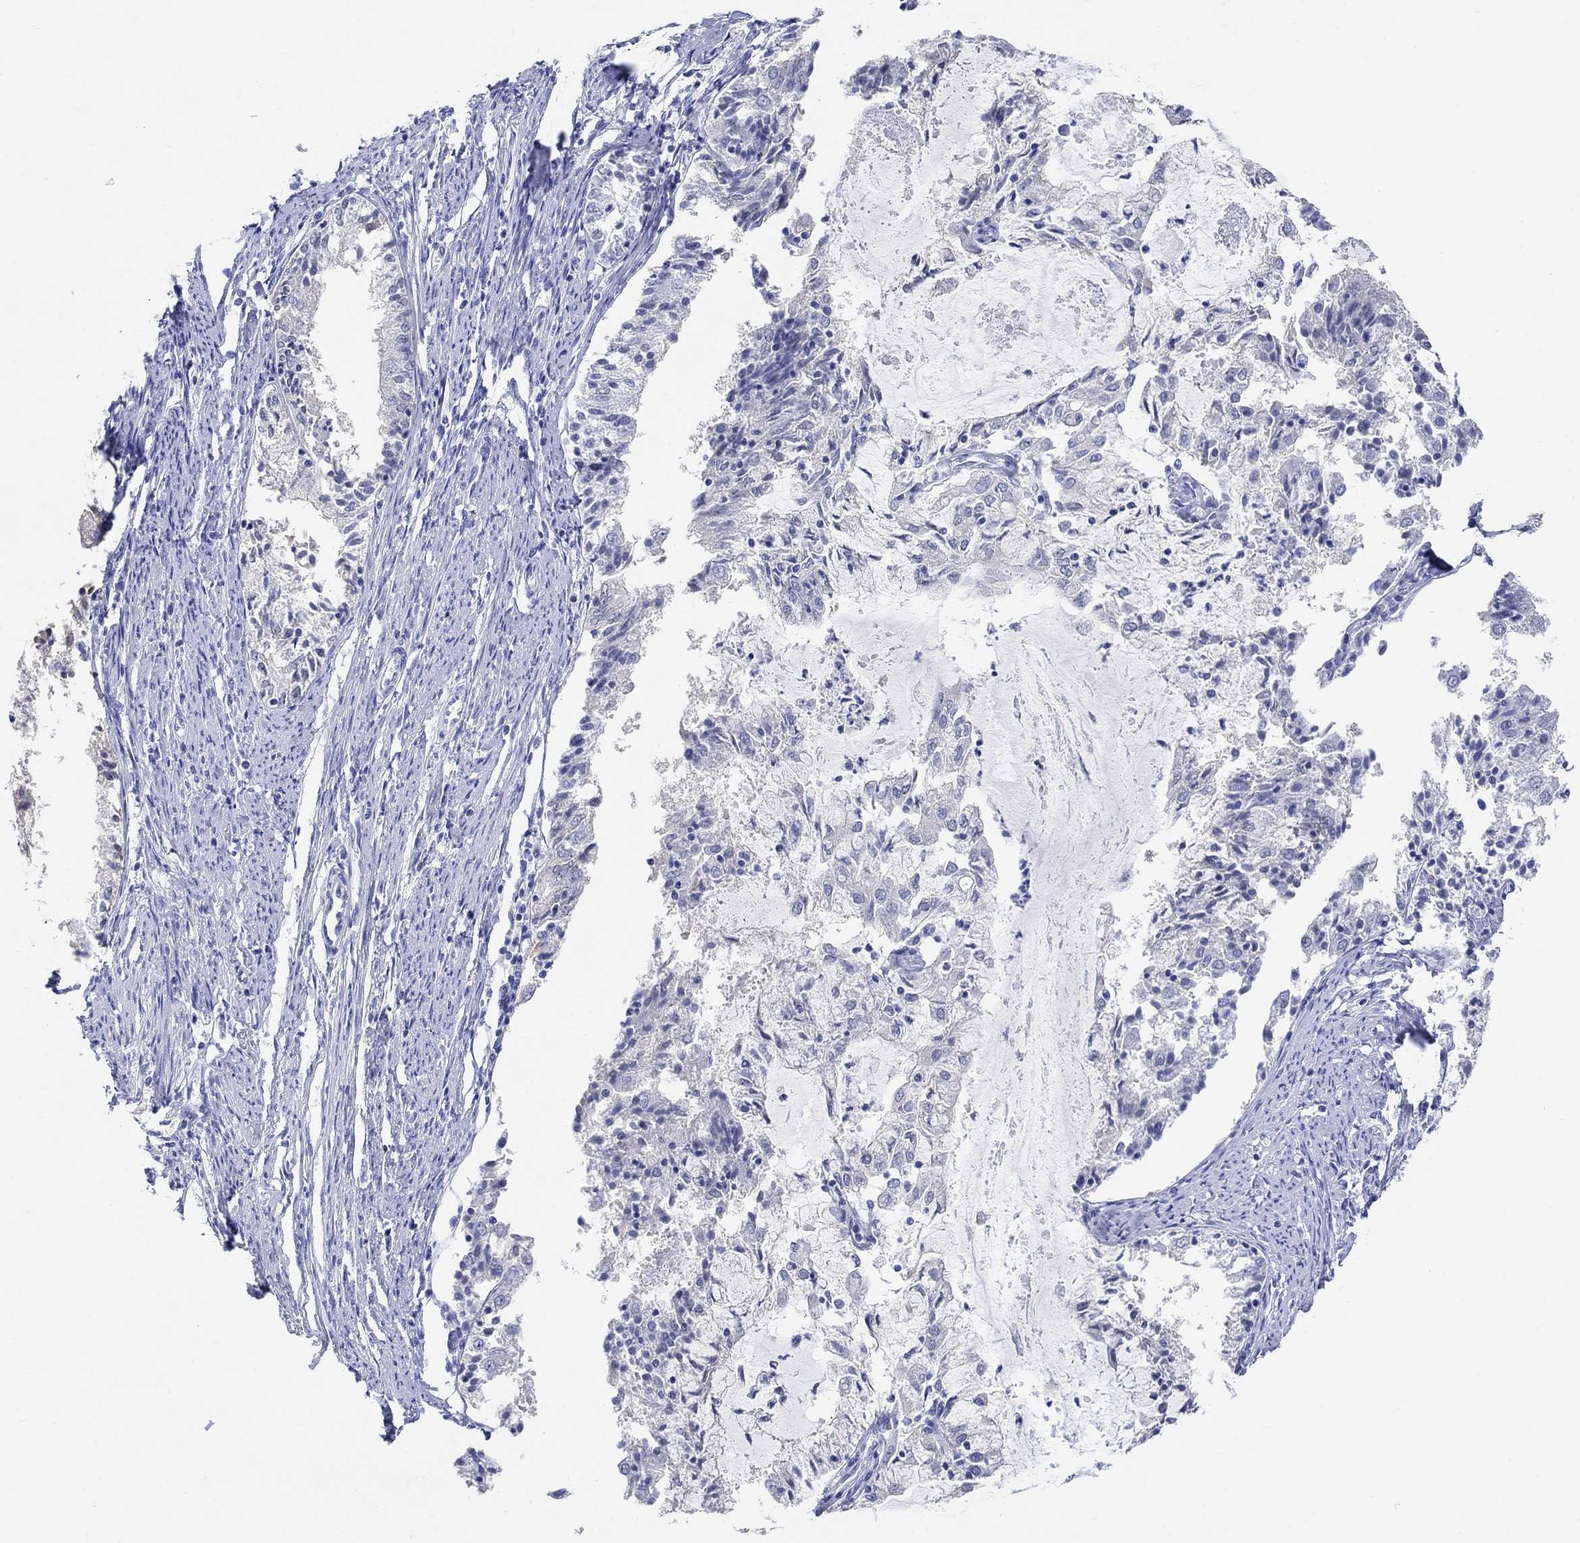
{"staining": {"intensity": "negative", "quantity": "none", "location": "none"}, "tissue": "endometrial cancer", "cell_type": "Tumor cells", "image_type": "cancer", "snomed": [{"axis": "morphology", "description": "Adenocarcinoma, NOS"}, {"axis": "topography", "description": "Endometrium"}], "caption": "This is a photomicrograph of immunohistochemistry (IHC) staining of adenocarcinoma (endometrial), which shows no staining in tumor cells. Nuclei are stained in blue.", "gene": "TYR", "patient": {"sex": "female", "age": 57}}